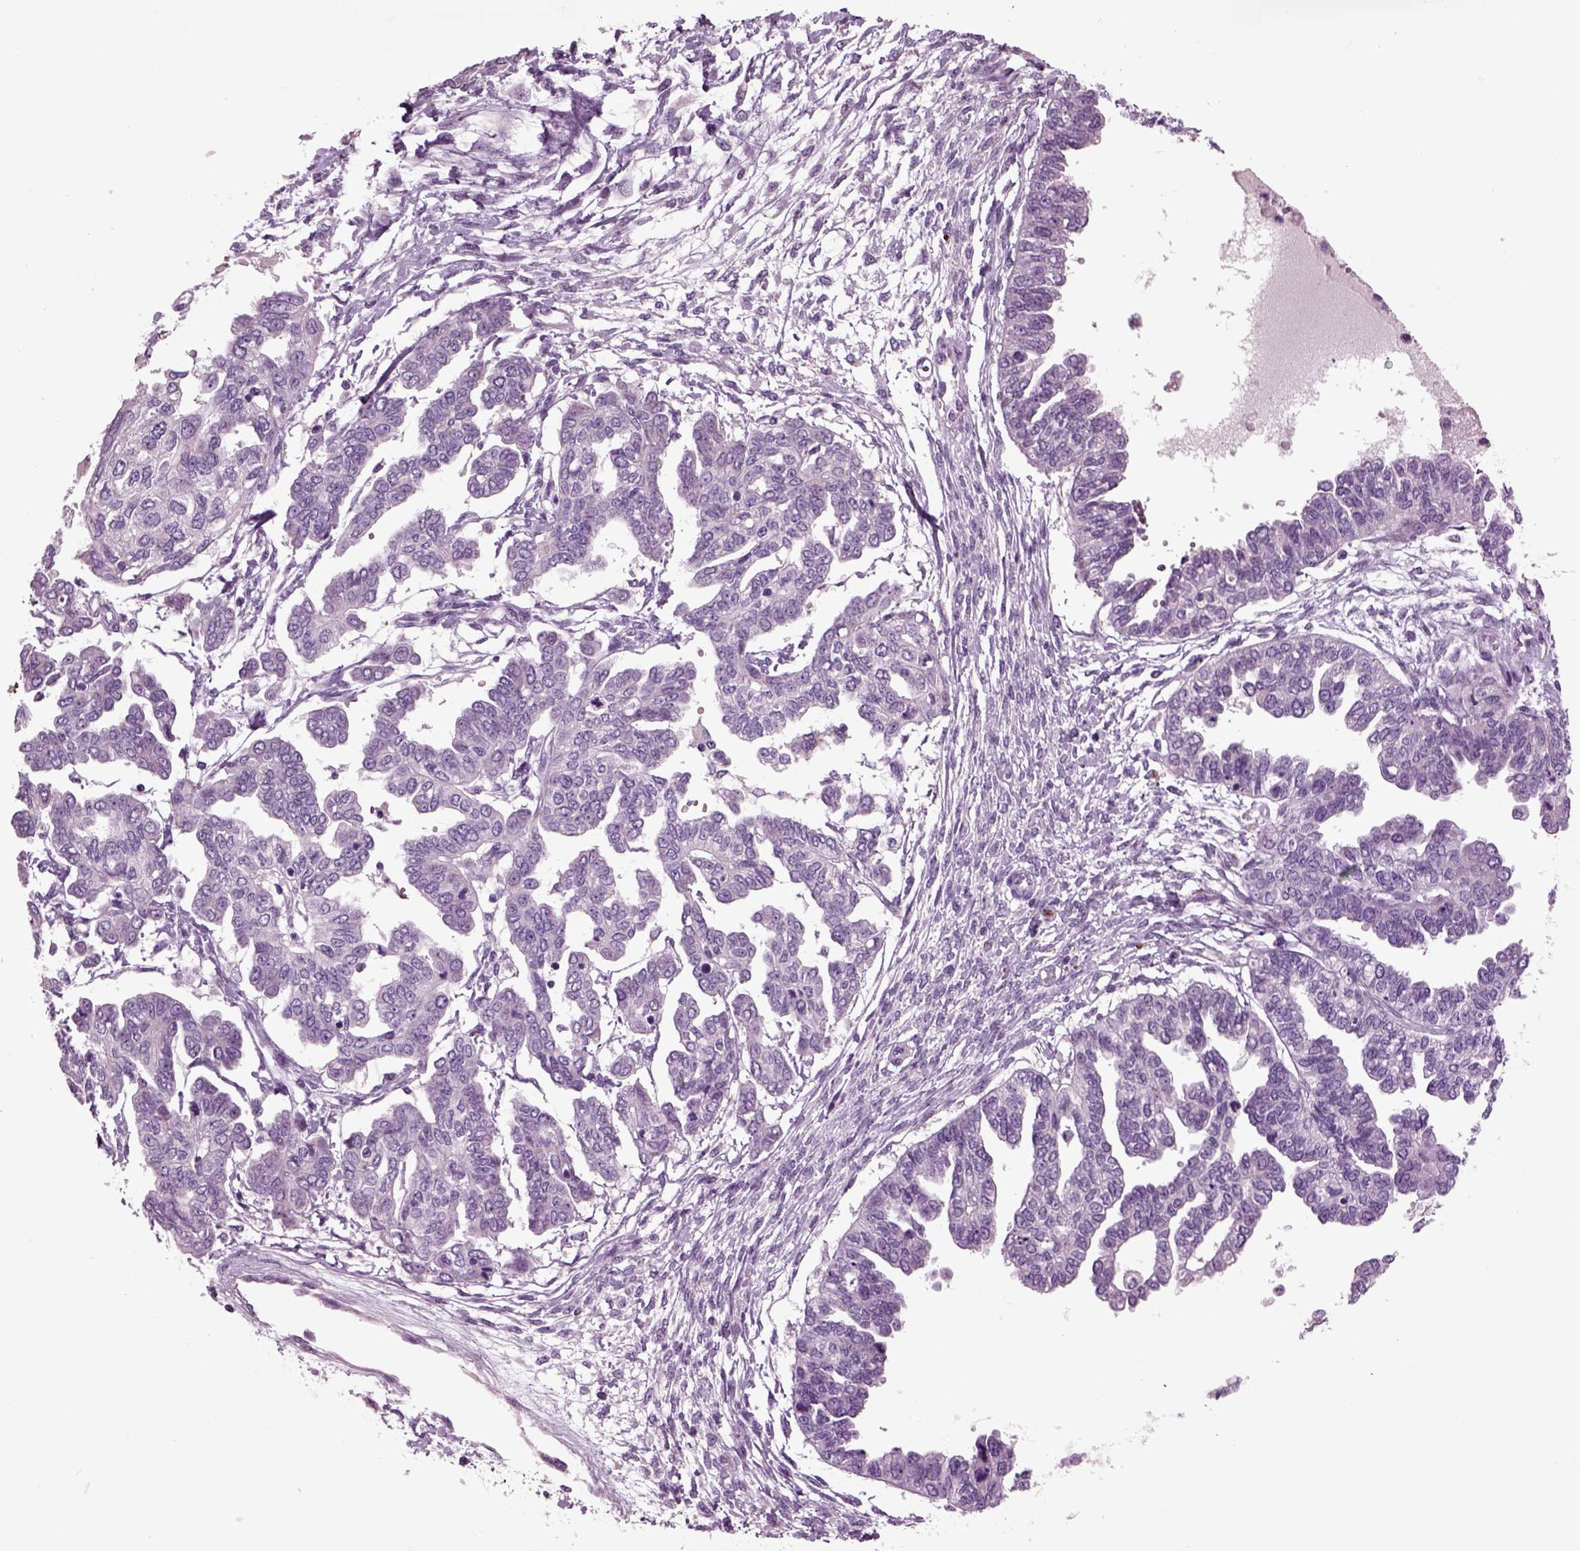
{"staining": {"intensity": "negative", "quantity": "none", "location": "none"}, "tissue": "ovarian cancer", "cell_type": "Tumor cells", "image_type": "cancer", "snomed": [{"axis": "morphology", "description": "Cystadenocarcinoma, serous, NOS"}, {"axis": "topography", "description": "Ovary"}], "caption": "High magnification brightfield microscopy of ovarian cancer (serous cystadenocarcinoma) stained with DAB (brown) and counterstained with hematoxylin (blue): tumor cells show no significant expression.", "gene": "CHGB", "patient": {"sex": "female", "age": 53}}